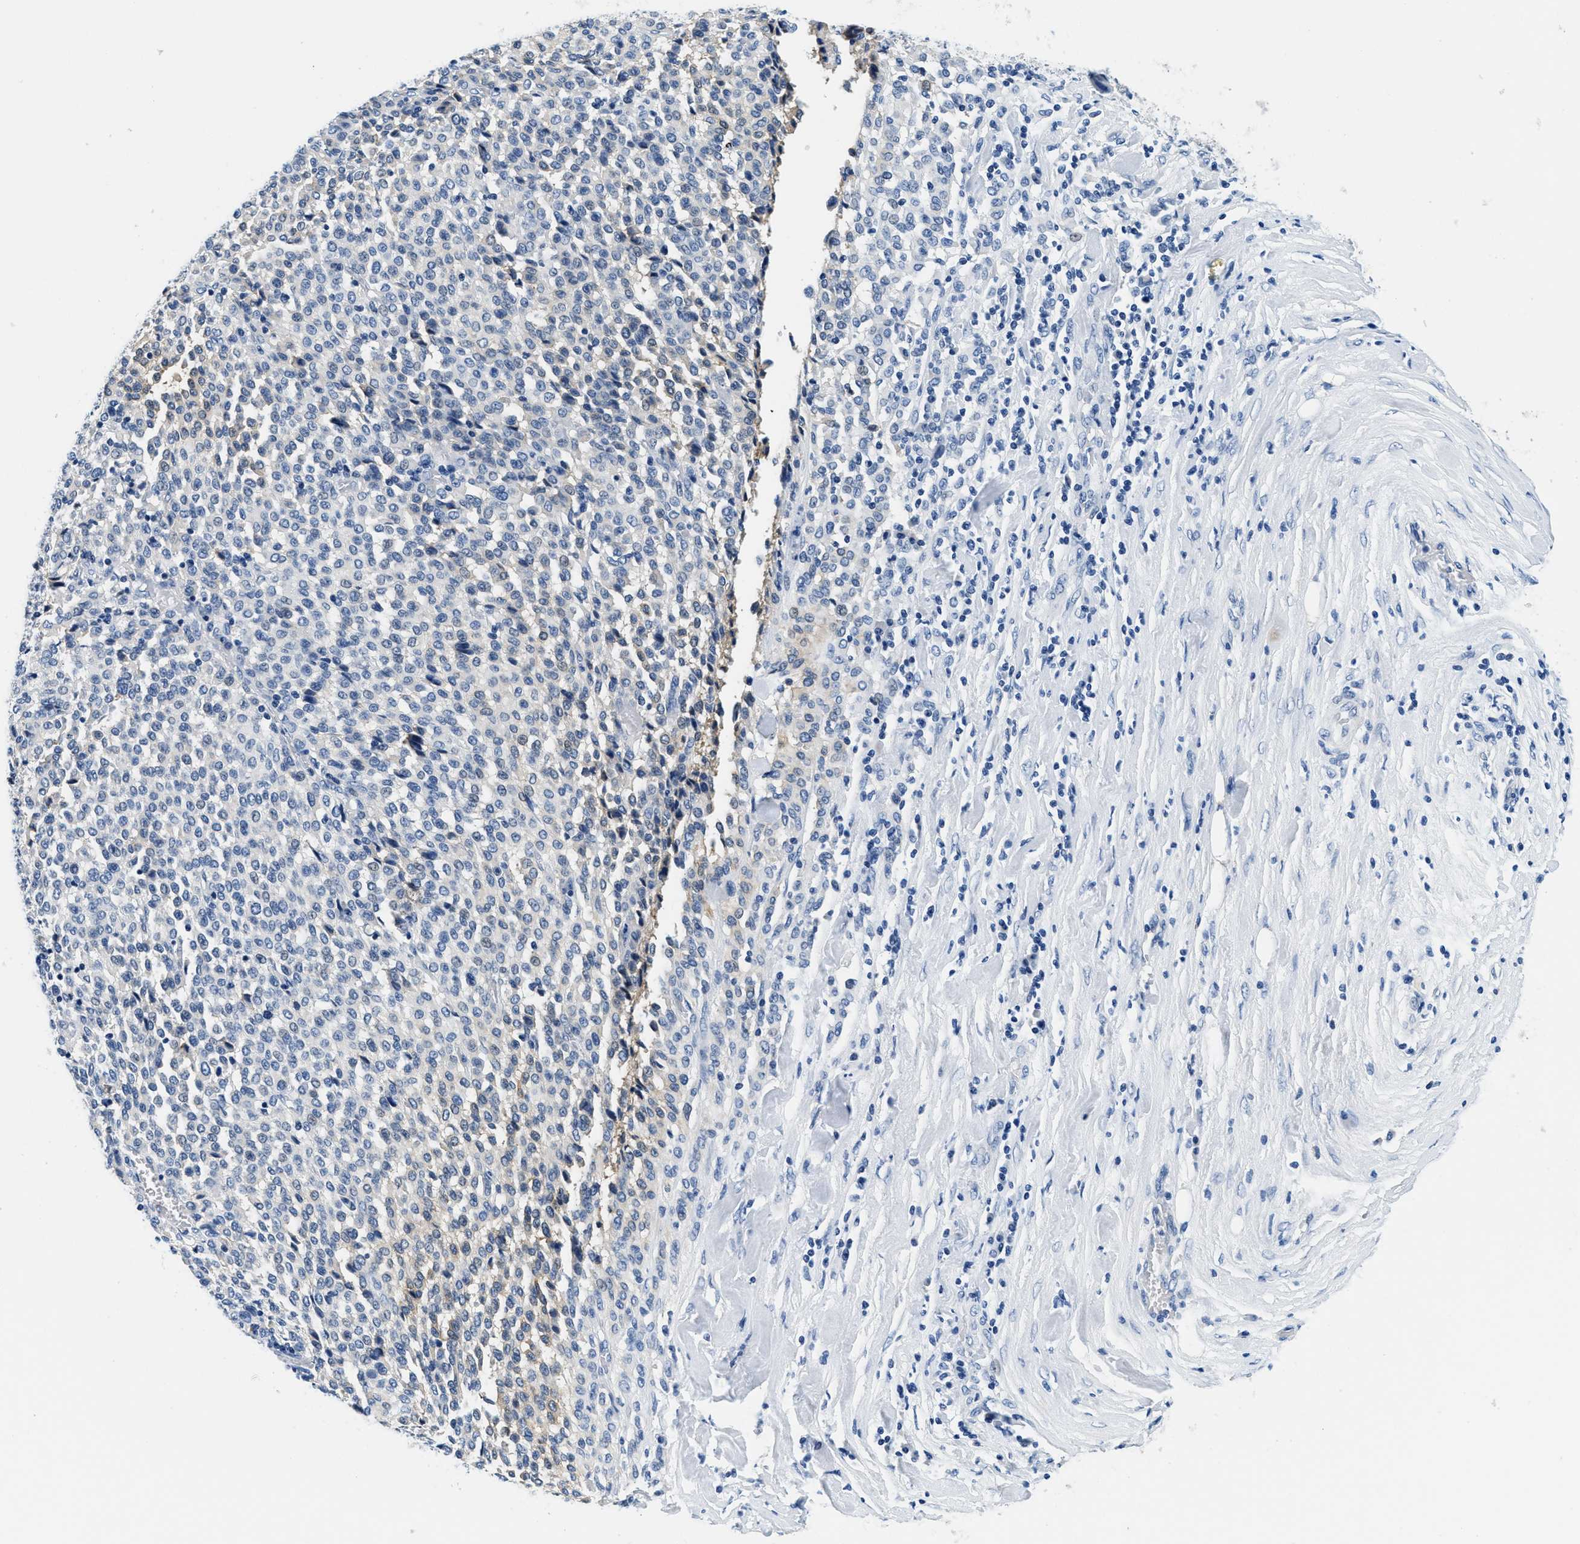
{"staining": {"intensity": "negative", "quantity": "none", "location": "none"}, "tissue": "melanoma", "cell_type": "Tumor cells", "image_type": "cancer", "snomed": [{"axis": "morphology", "description": "Malignant melanoma, Metastatic site"}, {"axis": "topography", "description": "Pancreas"}], "caption": "High magnification brightfield microscopy of melanoma stained with DAB (3,3'-diaminobenzidine) (brown) and counterstained with hematoxylin (blue): tumor cells show no significant expression.", "gene": "GSTM3", "patient": {"sex": "female", "age": 30}}